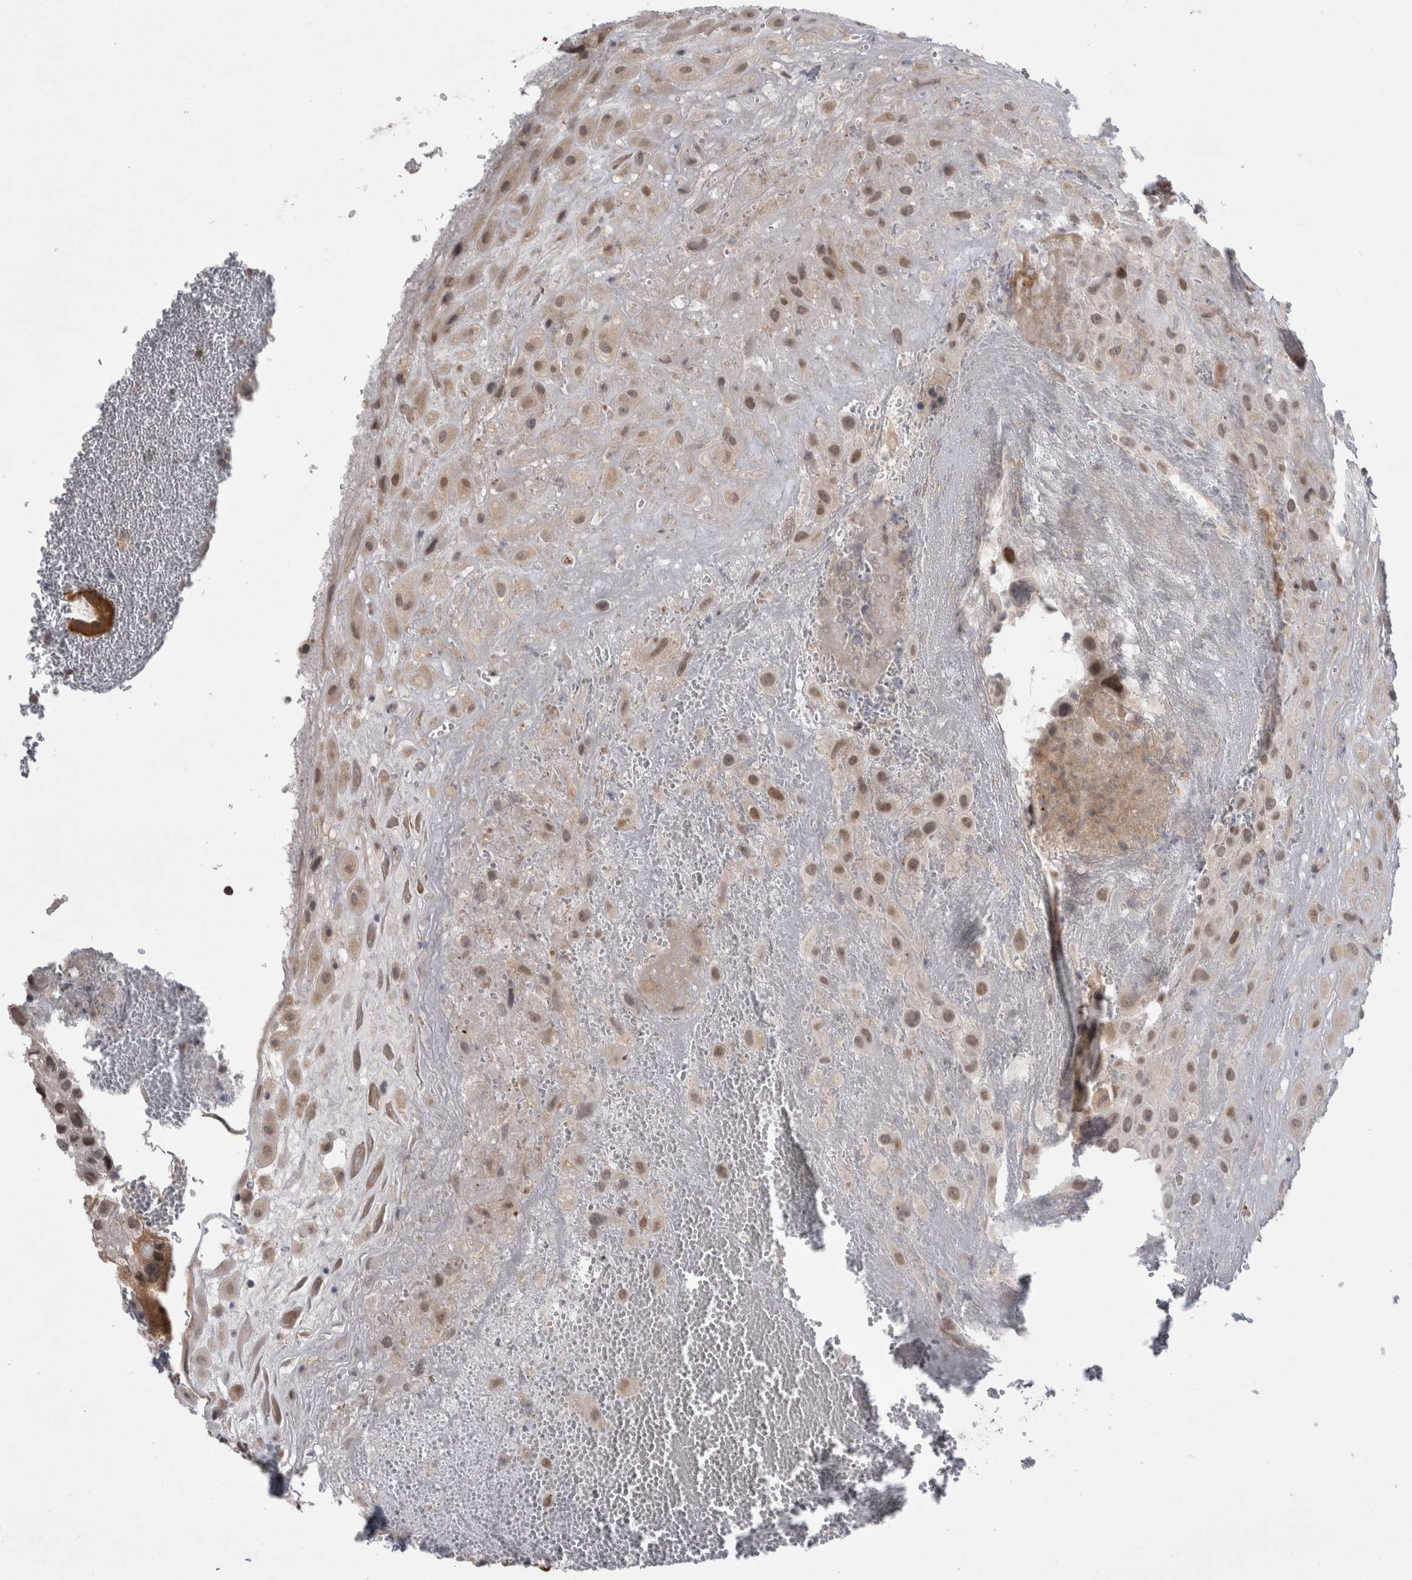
{"staining": {"intensity": "moderate", "quantity": ">75%", "location": "cytoplasmic/membranous,nuclear"}, "tissue": "placenta", "cell_type": "Decidual cells", "image_type": "normal", "snomed": [{"axis": "morphology", "description": "Normal tissue, NOS"}, {"axis": "topography", "description": "Placenta"}], "caption": "Protein expression by immunohistochemistry displays moderate cytoplasmic/membranous,nuclear expression in about >75% of decidual cells in benign placenta.", "gene": "MTBP", "patient": {"sex": "female", "age": 35}}